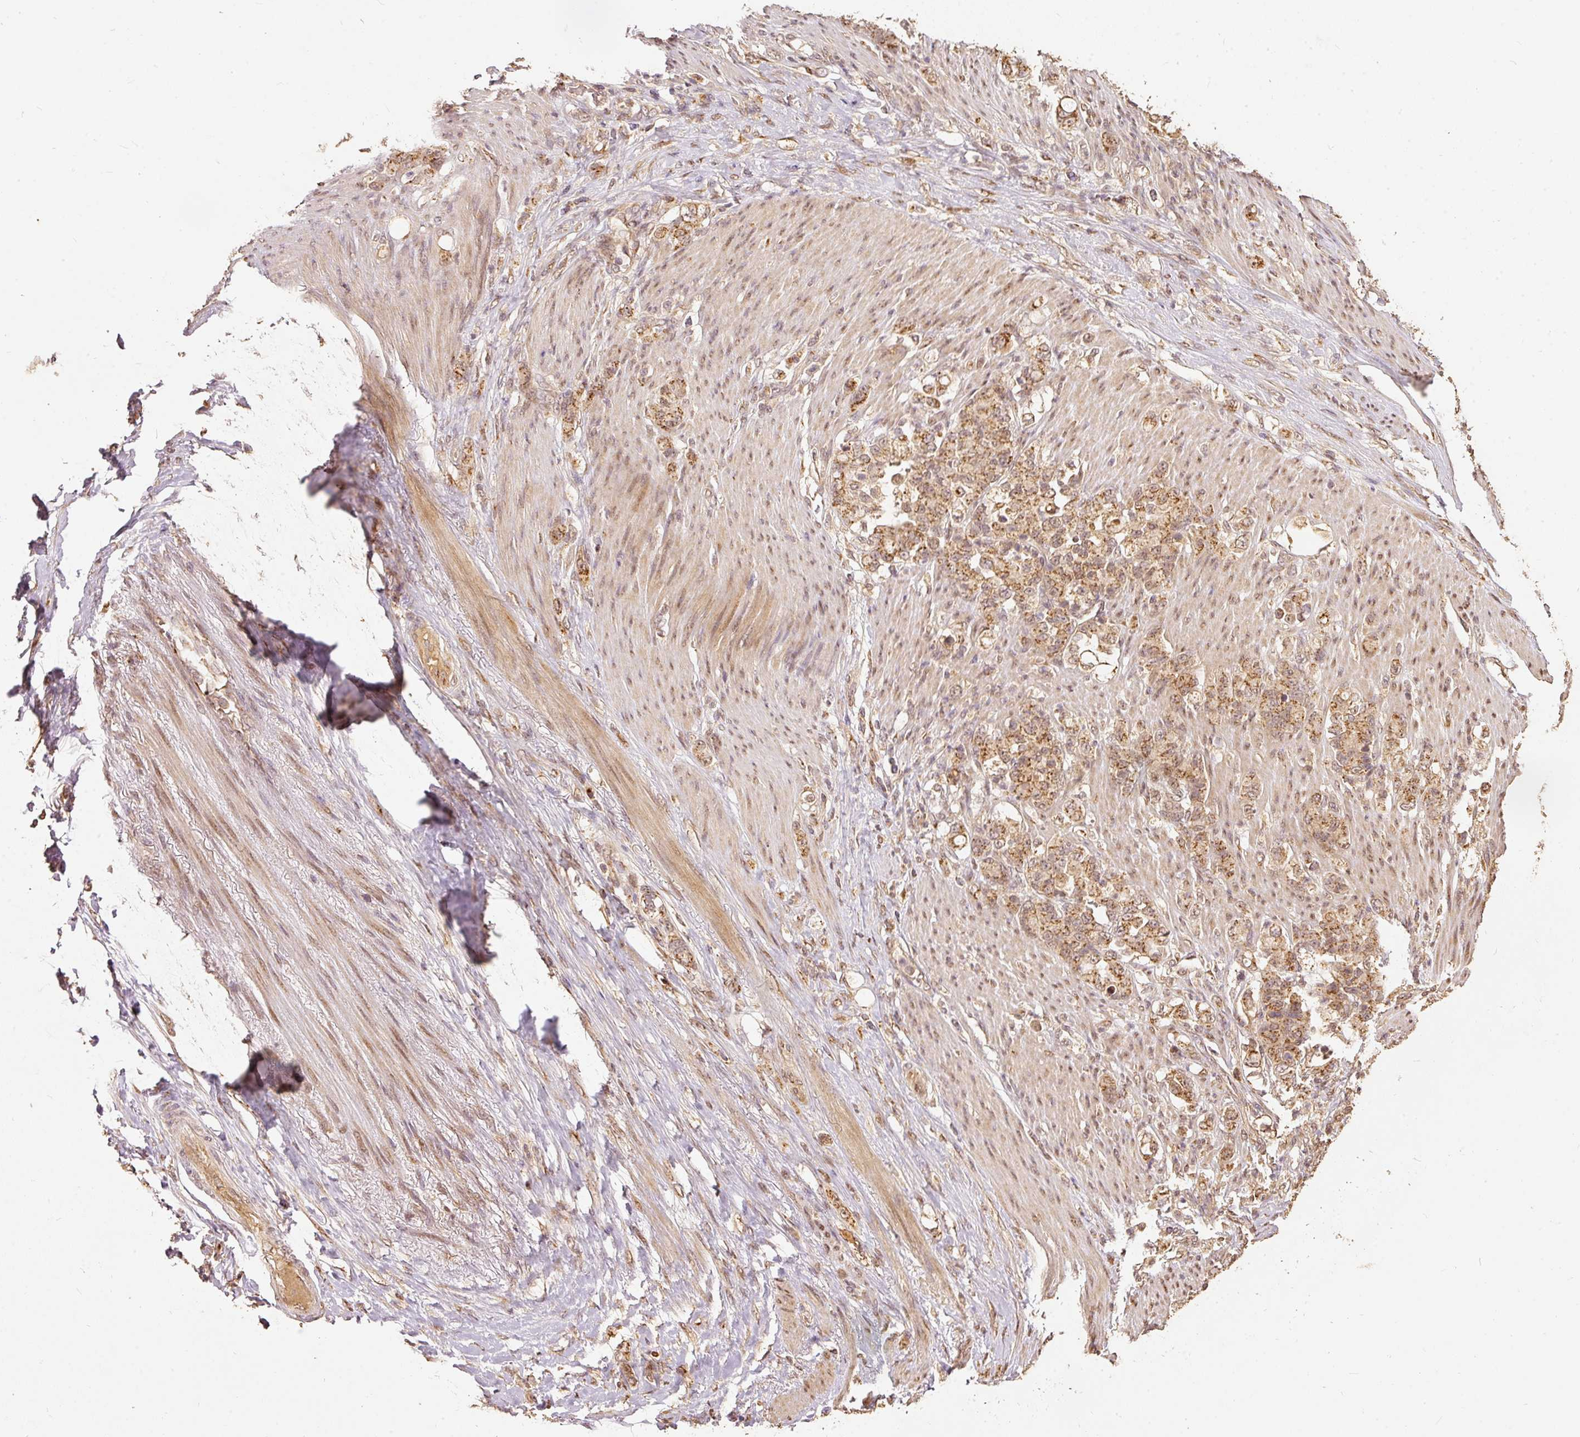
{"staining": {"intensity": "moderate", "quantity": ">75%", "location": "cytoplasmic/membranous"}, "tissue": "stomach cancer", "cell_type": "Tumor cells", "image_type": "cancer", "snomed": [{"axis": "morphology", "description": "Normal tissue, NOS"}, {"axis": "morphology", "description": "Adenocarcinoma, NOS"}, {"axis": "topography", "description": "Stomach"}], "caption": "Immunohistochemical staining of adenocarcinoma (stomach) displays medium levels of moderate cytoplasmic/membranous protein expression in about >75% of tumor cells. Using DAB (brown) and hematoxylin (blue) stains, captured at high magnification using brightfield microscopy.", "gene": "FUT8", "patient": {"sex": "female", "age": 79}}